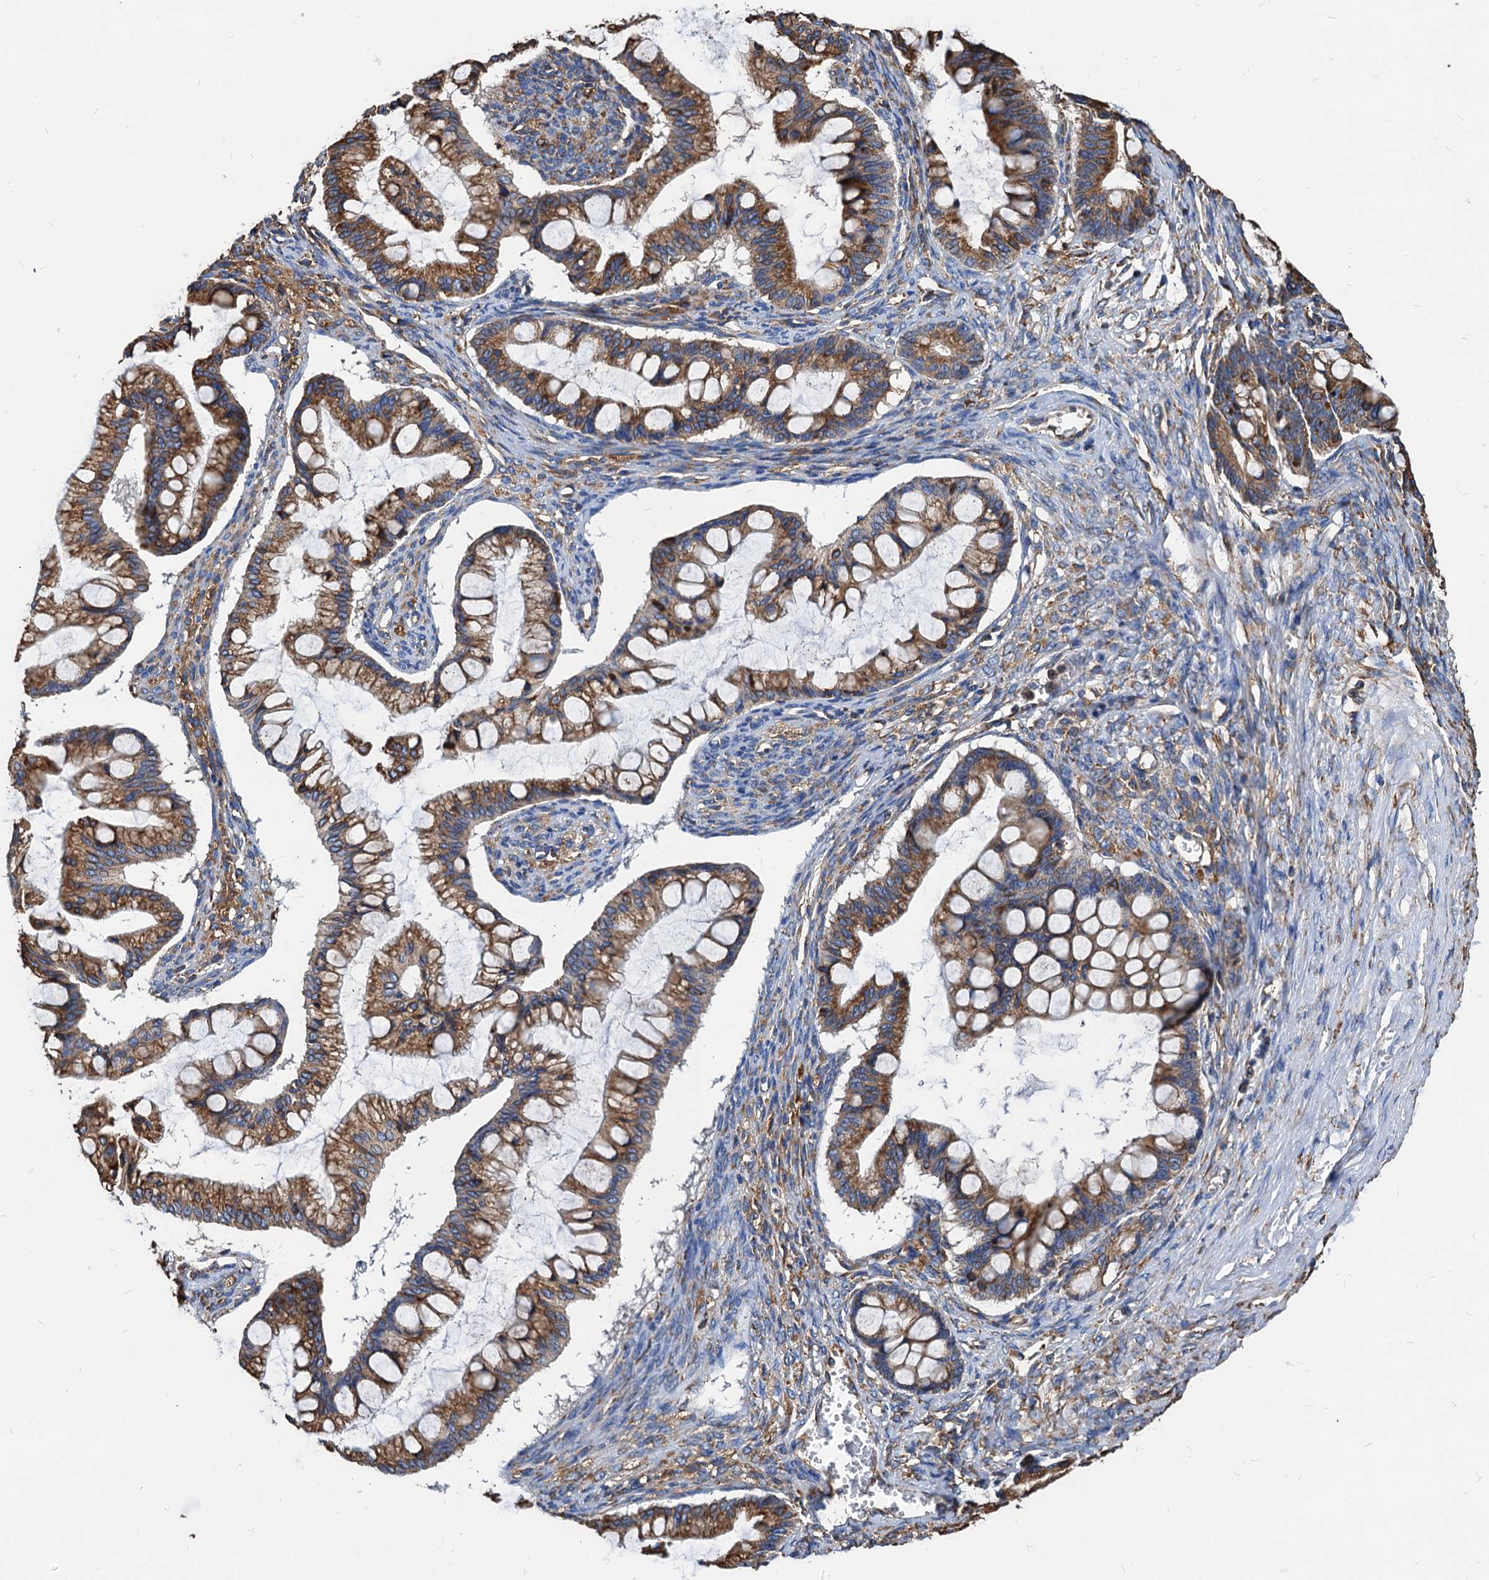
{"staining": {"intensity": "moderate", "quantity": ">75%", "location": "cytoplasmic/membranous"}, "tissue": "ovarian cancer", "cell_type": "Tumor cells", "image_type": "cancer", "snomed": [{"axis": "morphology", "description": "Cystadenocarcinoma, mucinous, NOS"}, {"axis": "topography", "description": "Ovary"}], "caption": "Moderate cytoplasmic/membranous protein staining is seen in about >75% of tumor cells in ovarian mucinous cystadenocarcinoma.", "gene": "HSPA5", "patient": {"sex": "female", "age": 73}}